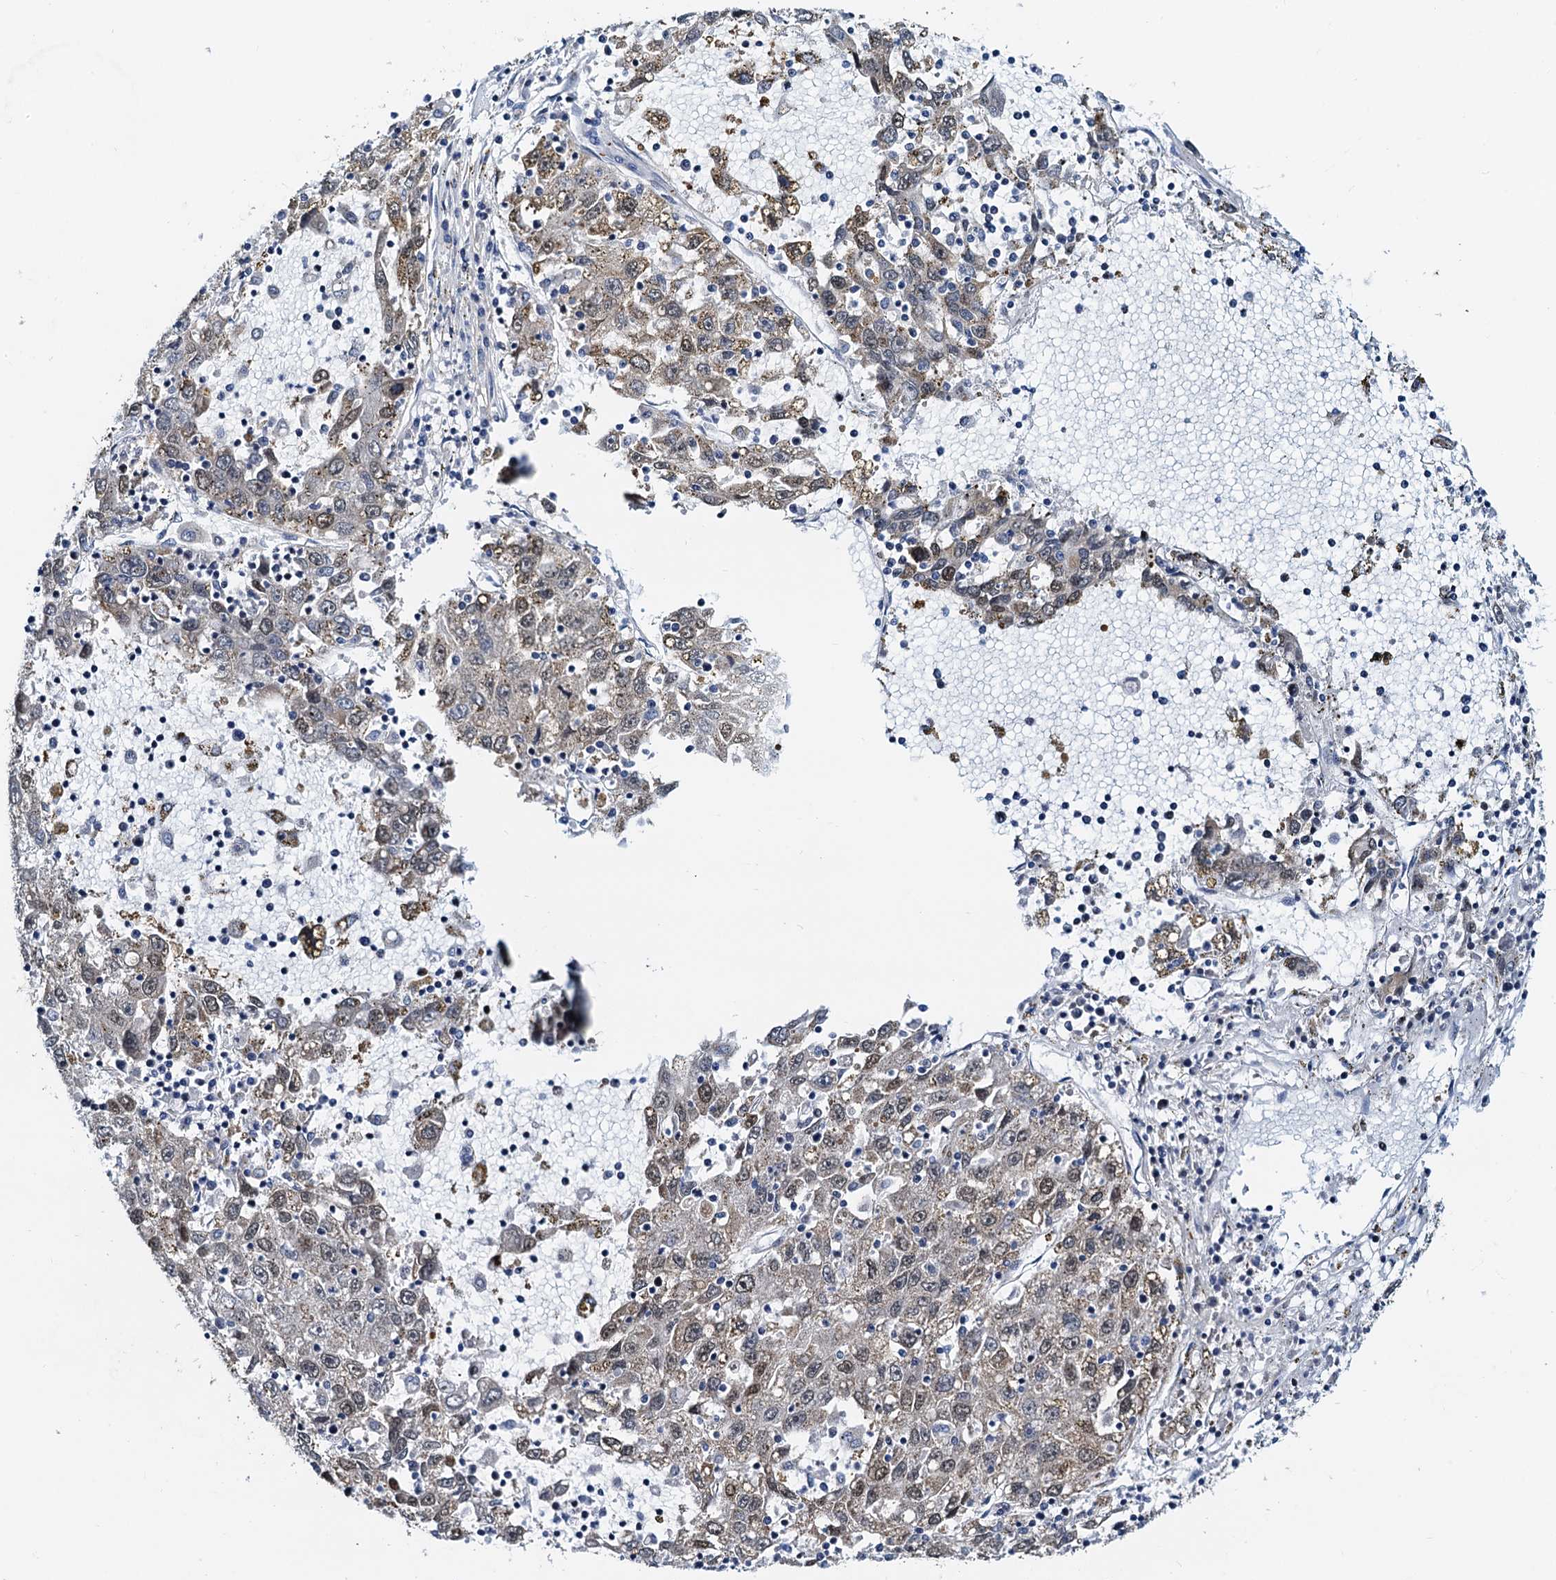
{"staining": {"intensity": "weak", "quantity": "<25%", "location": "cytoplasmic/membranous,nuclear"}, "tissue": "liver cancer", "cell_type": "Tumor cells", "image_type": "cancer", "snomed": [{"axis": "morphology", "description": "Carcinoma, Hepatocellular, NOS"}, {"axis": "topography", "description": "Liver"}], "caption": "There is no significant positivity in tumor cells of liver cancer (hepatocellular carcinoma).", "gene": "PTGES3", "patient": {"sex": "male", "age": 49}}